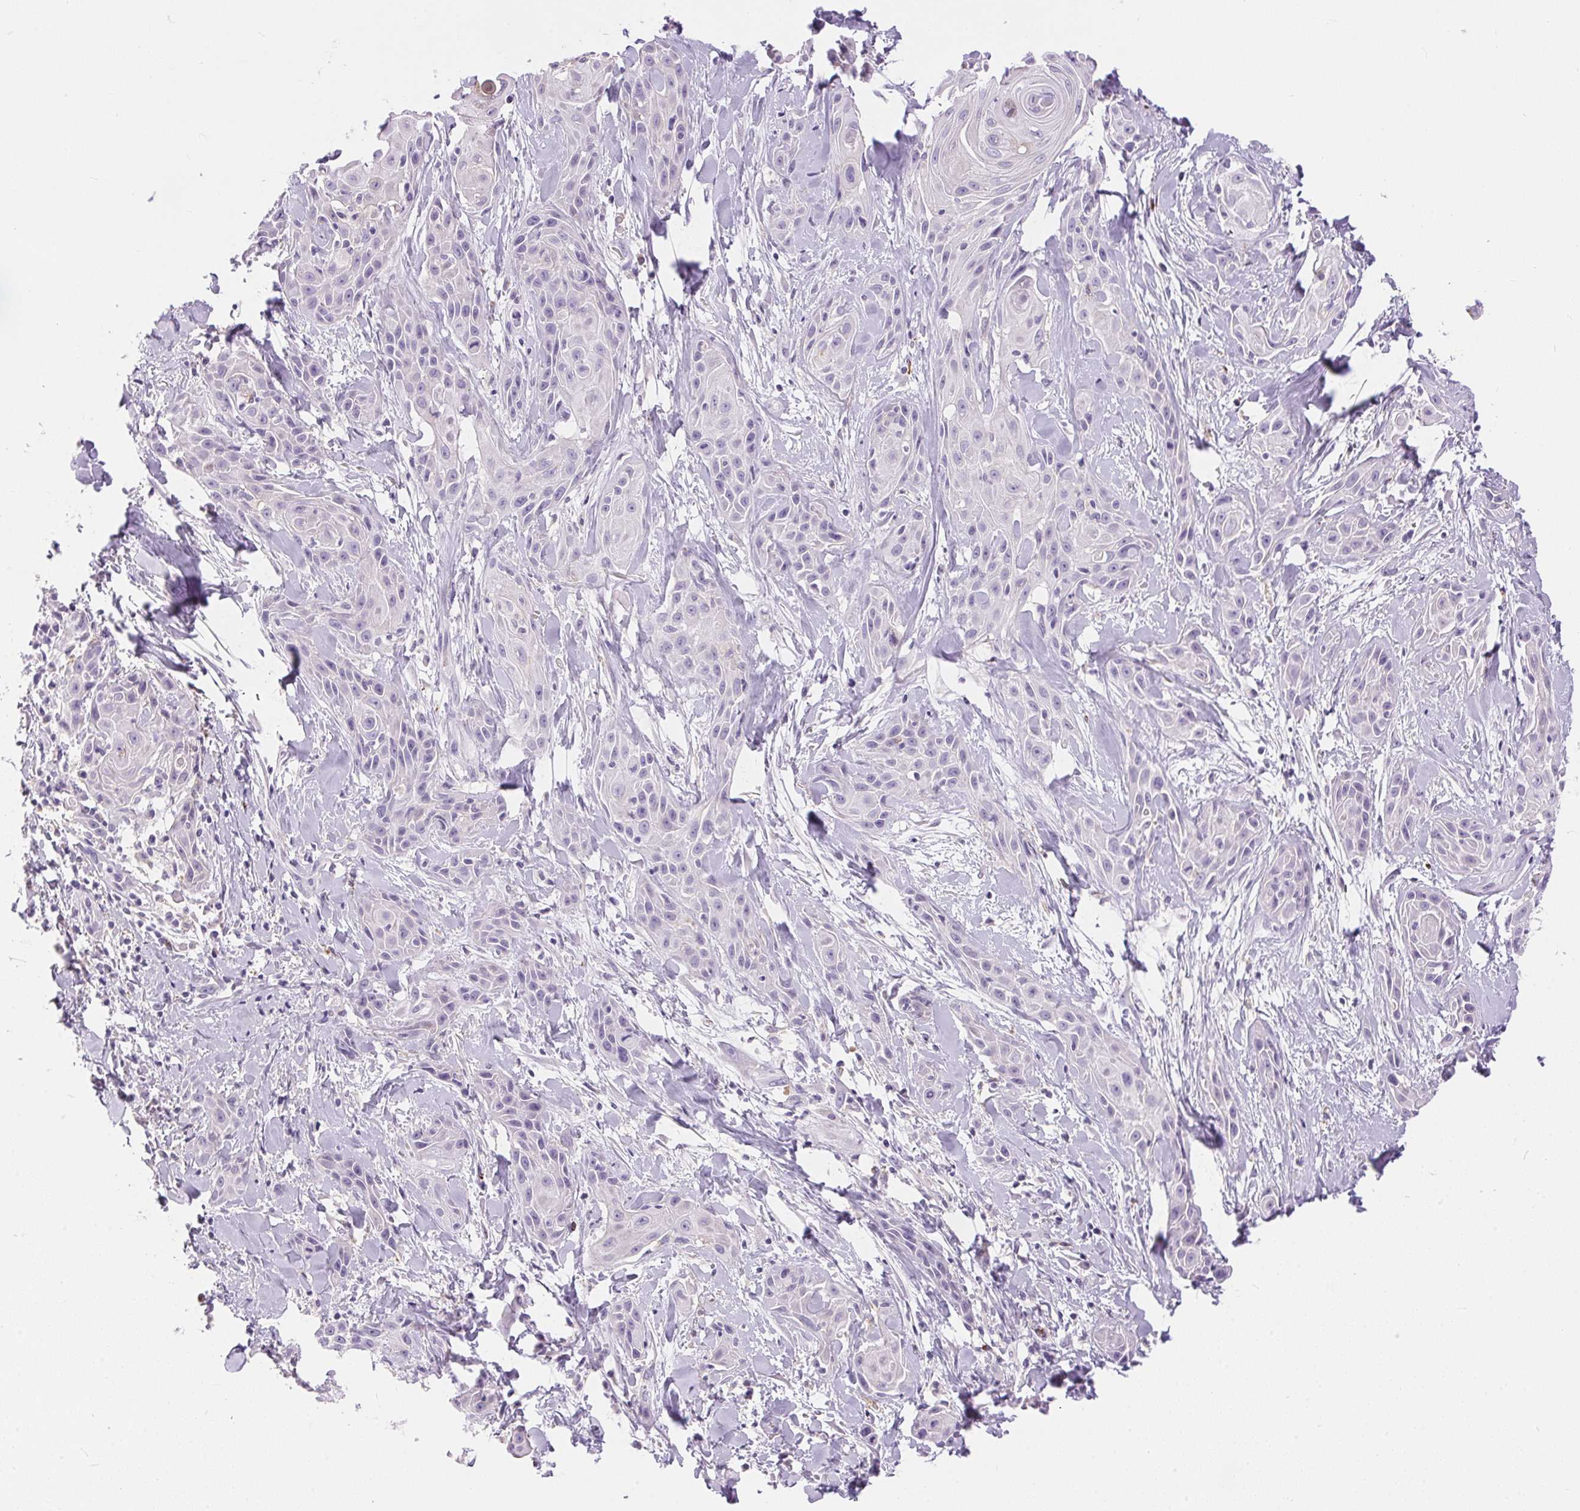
{"staining": {"intensity": "negative", "quantity": "none", "location": "none"}, "tissue": "skin cancer", "cell_type": "Tumor cells", "image_type": "cancer", "snomed": [{"axis": "morphology", "description": "Squamous cell carcinoma, NOS"}, {"axis": "topography", "description": "Skin"}, {"axis": "topography", "description": "Anal"}], "caption": "There is no significant staining in tumor cells of skin squamous cell carcinoma. (DAB (3,3'-diaminobenzidine) immunohistochemistry (IHC), high magnification).", "gene": "PNLIPRP3", "patient": {"sex": "male", "age": 64}}